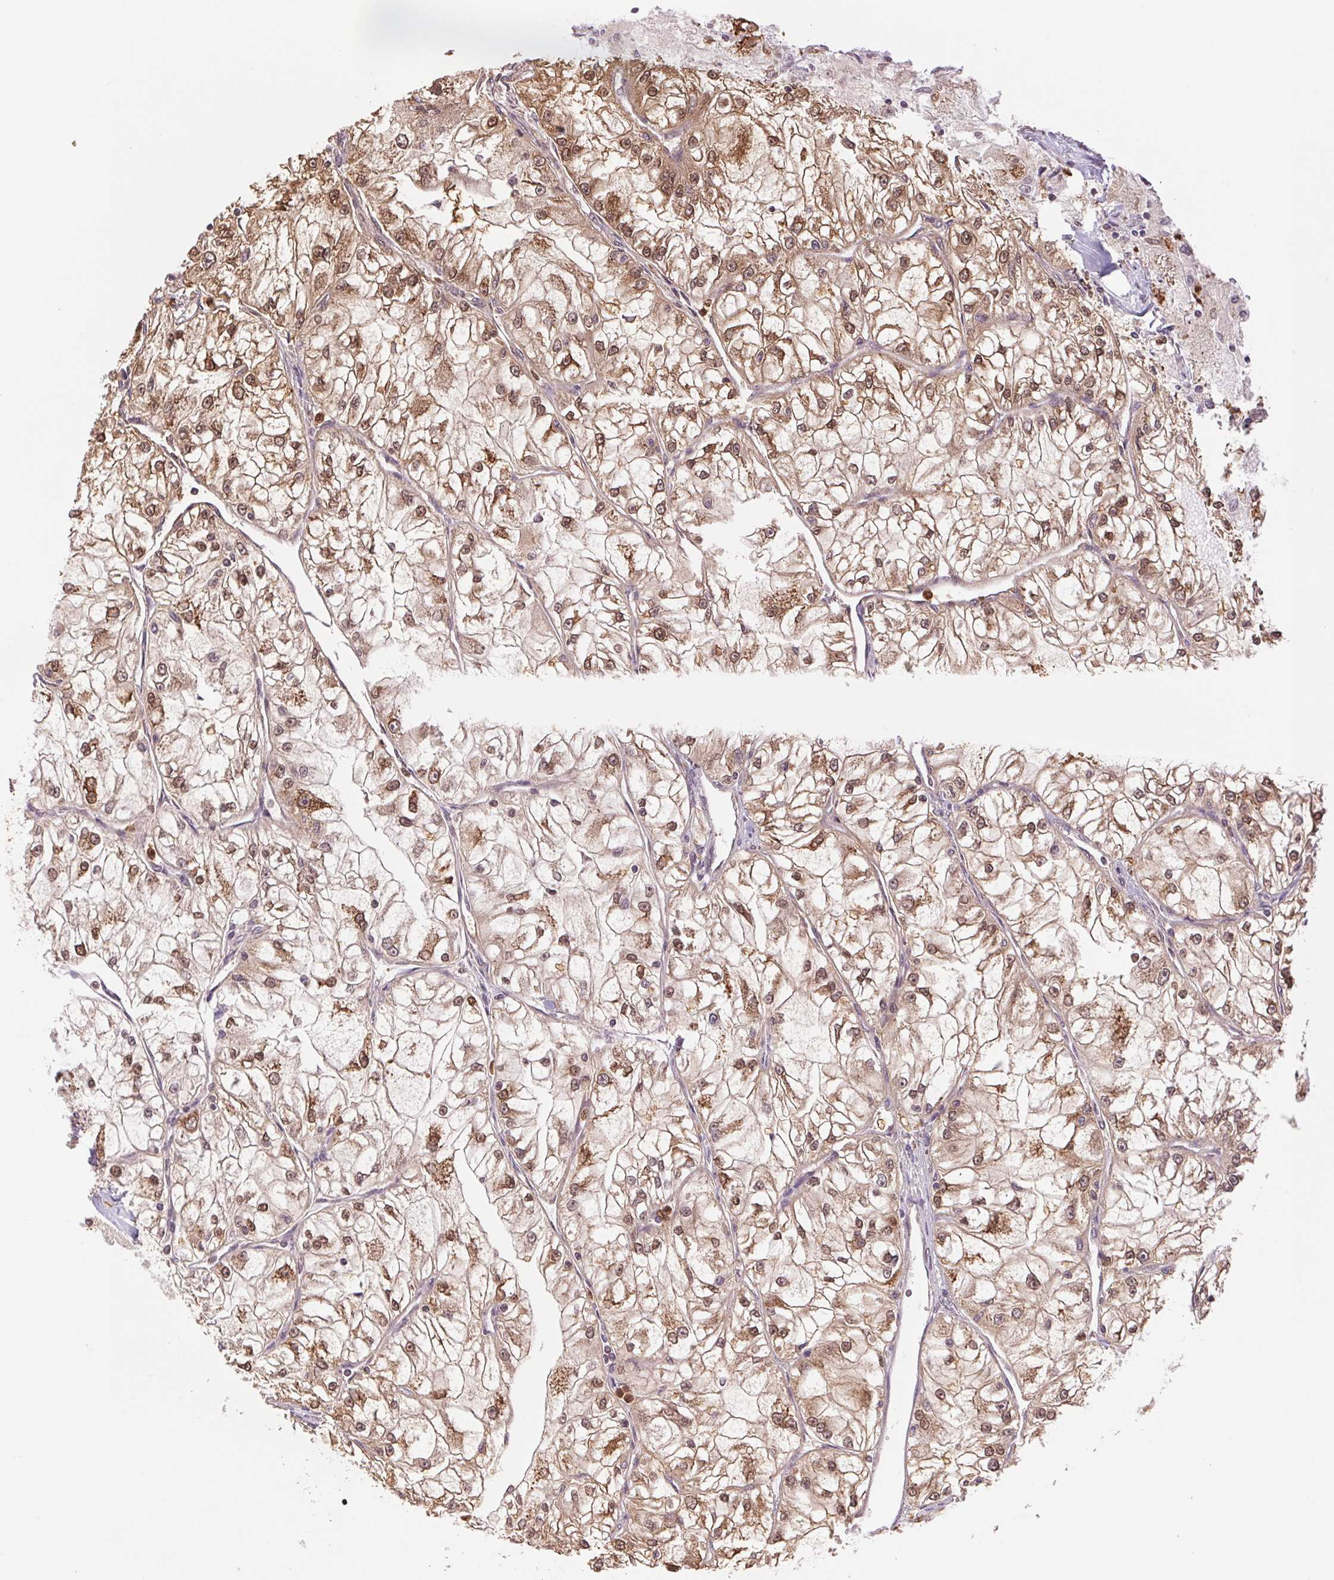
{"staining": {"intensity": "moderate", "quantity": ">75%", "location": "cytoplasmic/membranous,nuclear"}, "tissue": "renal cancer", "cell_type": "Tumor cells", "image_type": "cancer", "snomed": [{"axis": "morphology", "description": "Adenocarcinoma, NOS"}, {"axis": "topography", "description": "Kidney"}], "caption": "This is a histology image of immunohistochemistry staining of renal cancer (adenocarcinoma), which shows moderate expression in the cytoplasmic/membranous and nuclear of tumor cells.", "gene": "CDC123", "patient": {"sex": "female", "age": 72}}